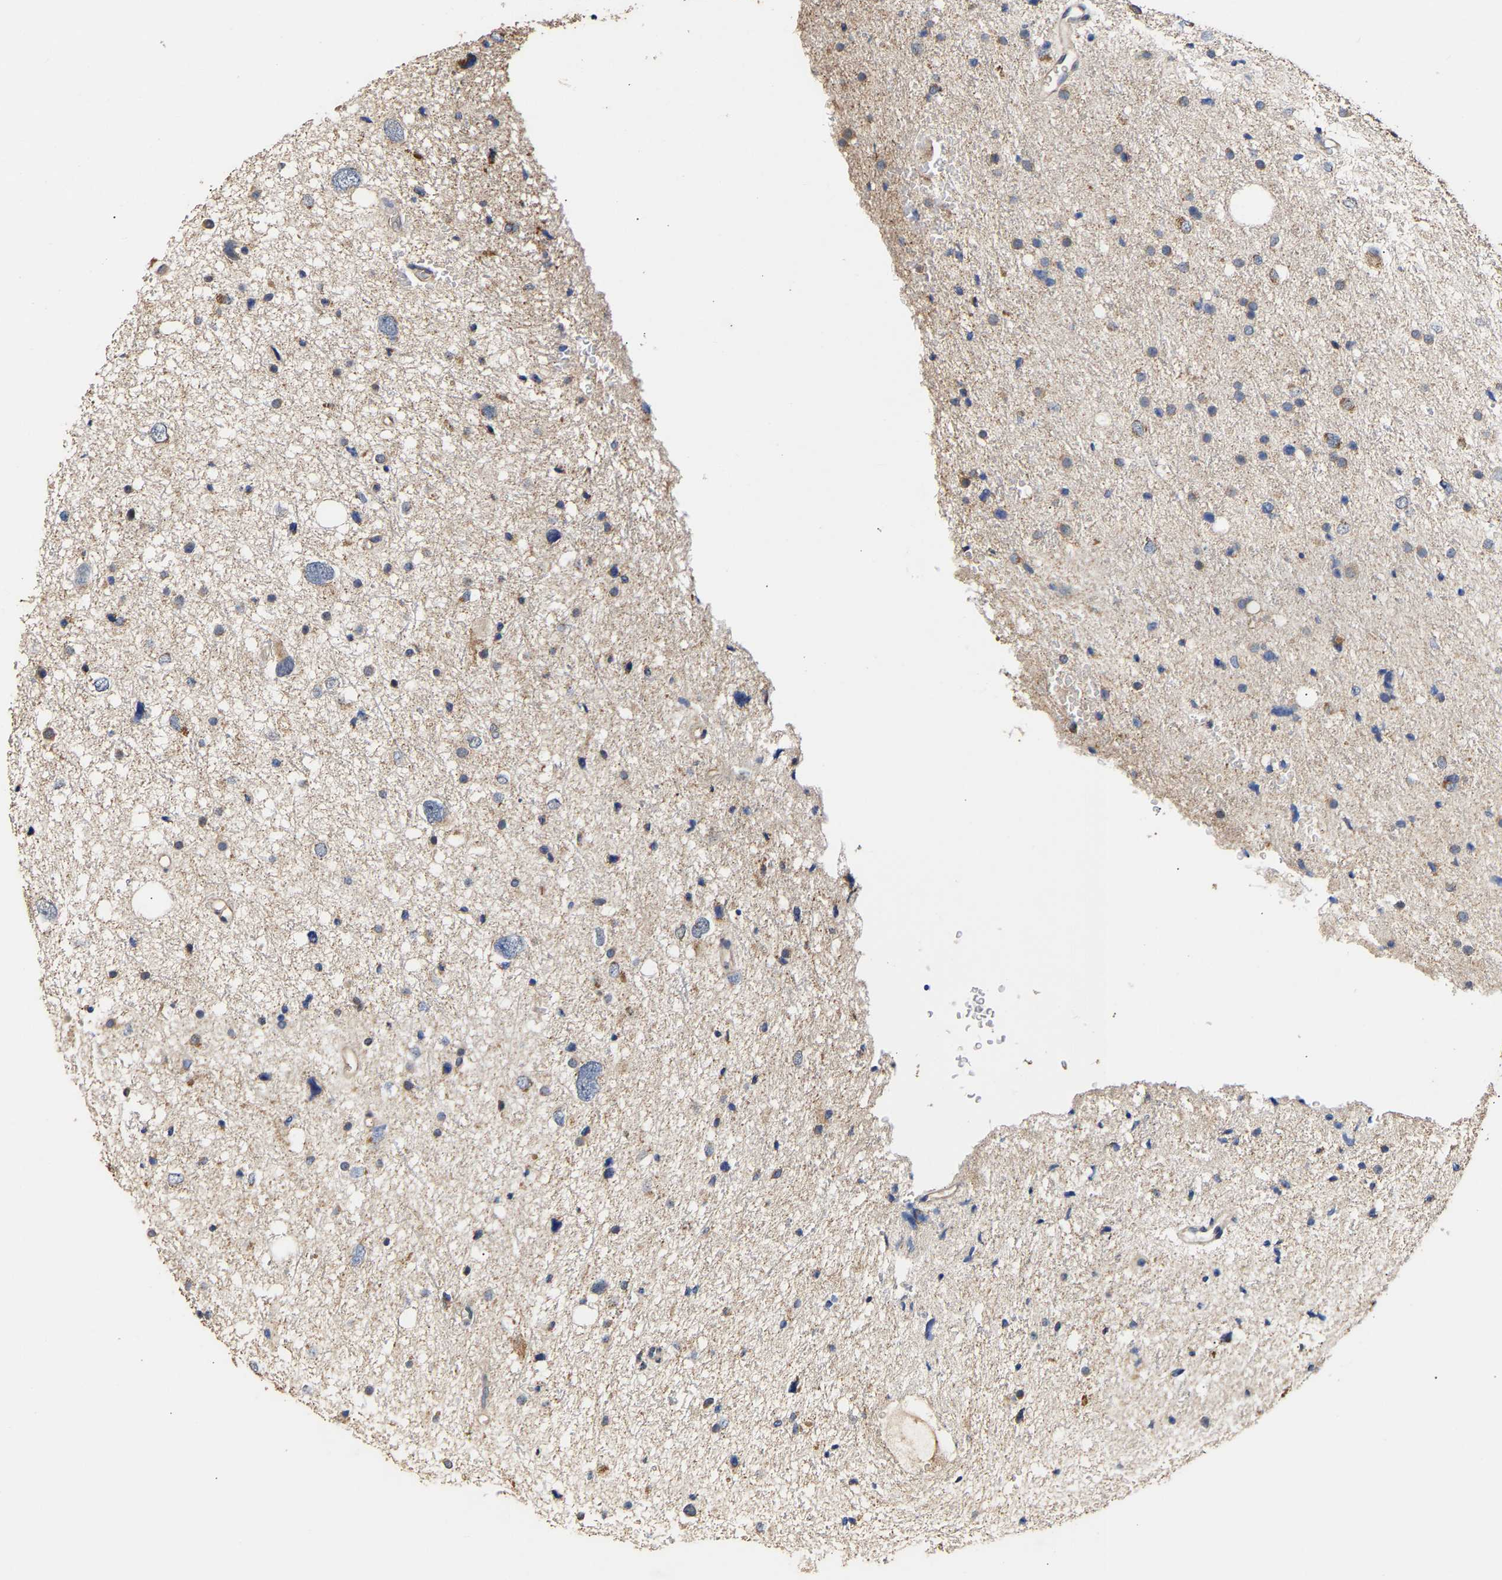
{"staining": {"intensity": "weak", "quantity": "<25%", "location": "cytoplasmic/membranous"}, "tissue": "glioma", "cell_type": "Tumor cells", "image_type": "cancer", "snomed": [{"axis": "morphology", "description": "Glioma, malignant, Low grade"}, {"axis": "topography", "description": "Brain"}], "caption": "DAB immunohistochemical staining of human glioma shows no significant expression in tumor cells. (Stains: DAB immunohistochemistry with hematoxylin counter stain, Microscopy: brightfield microscopy at high magnification).", "gene": "ZNF26", "patient": {"sex": "female", "age": 37}}